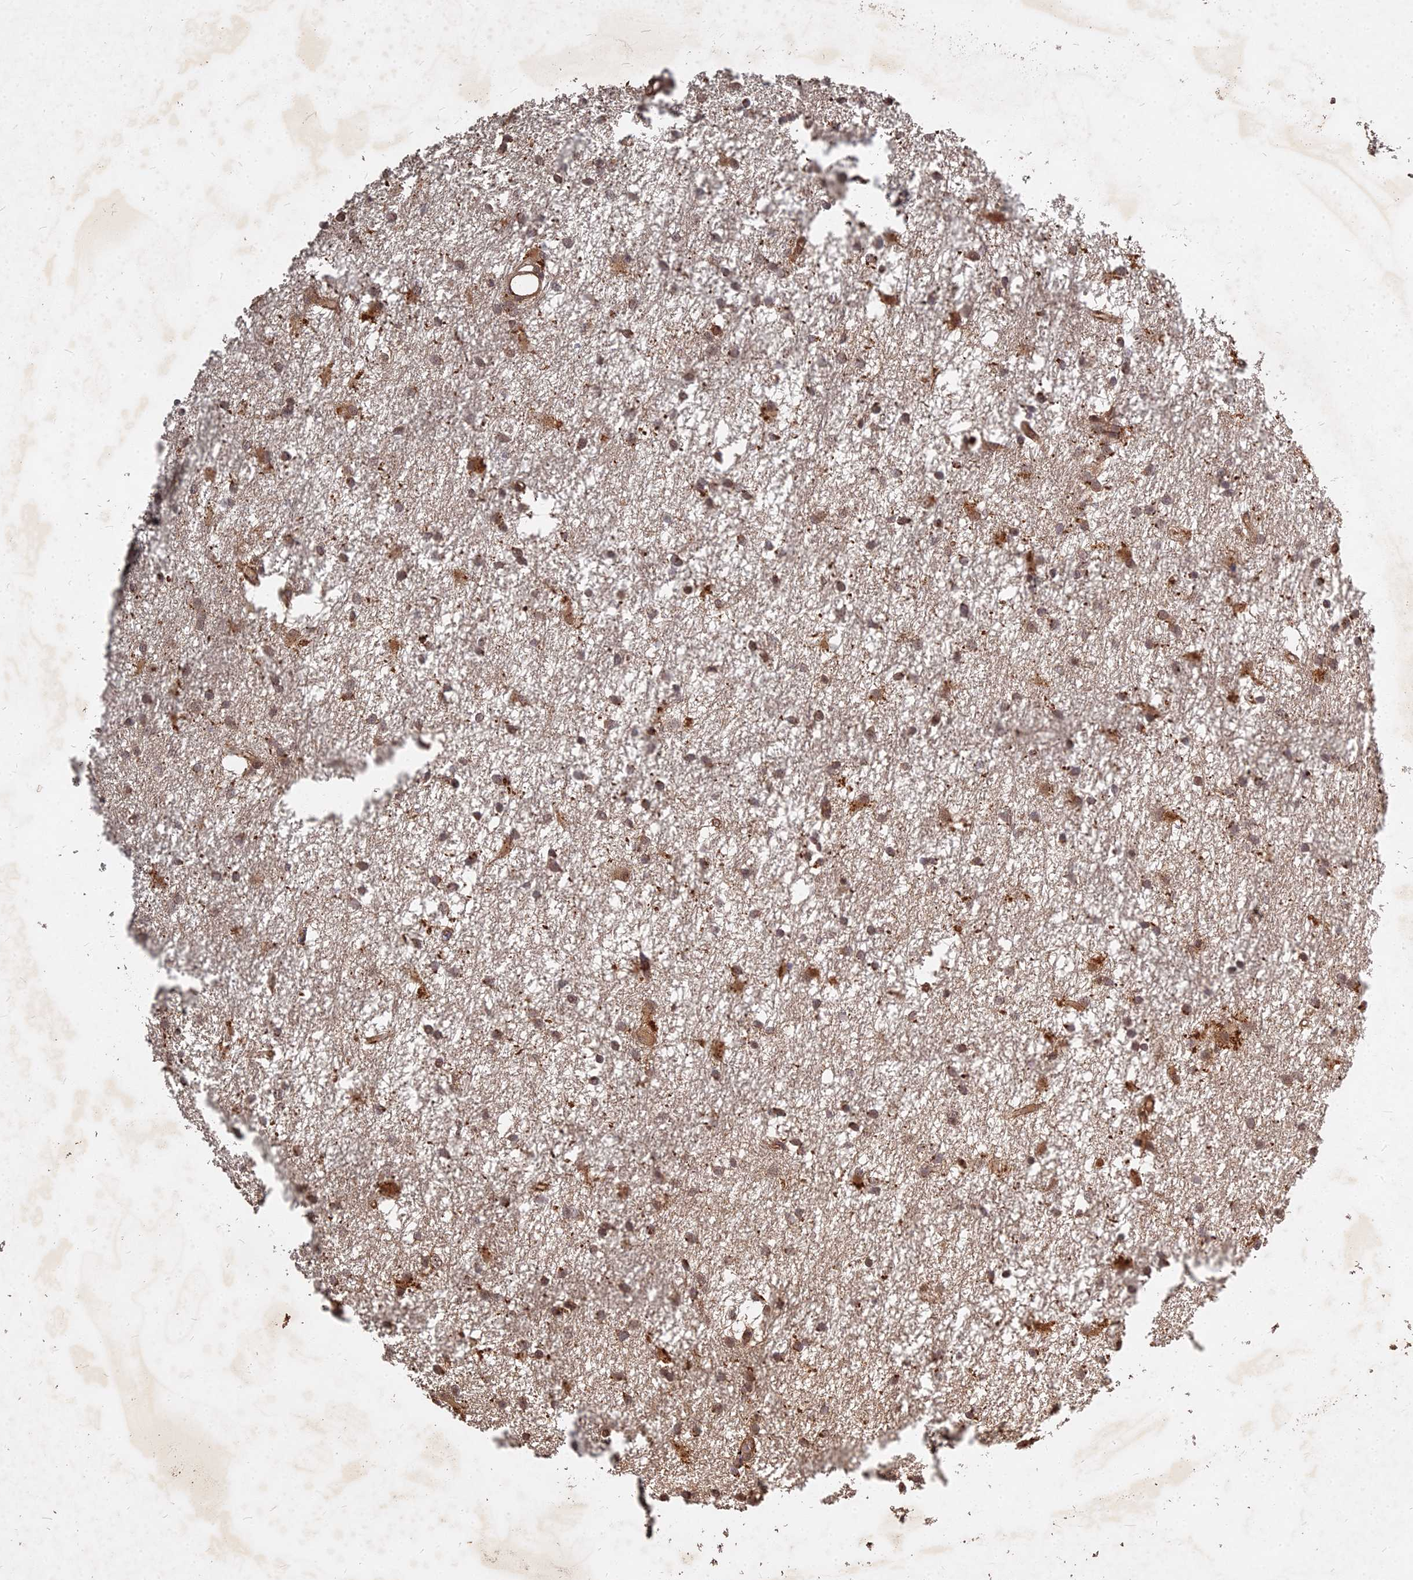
{"staining": {"intensity": "moderate", "quantity": ">75%", "location": "cytoplasmic/membranous,nuclear"}, "tissue": "glioma", "cell_type": "Tumor cells", "image_type": "cancer", "snomed": [{"axis": "morphology", "description": "Glioma, malignant, High grade"}, {"axis": "topography", "description": "Brain"}], "caption": "High-grade glioma (malignant) tissue reveals moderate cytoplasmic/membranous and nuclear positivity in about >75% of tumor cells Nuclei are stained in blue.", "gene": "UBE2W", "patient": {"sex": "male", "age": 77}}